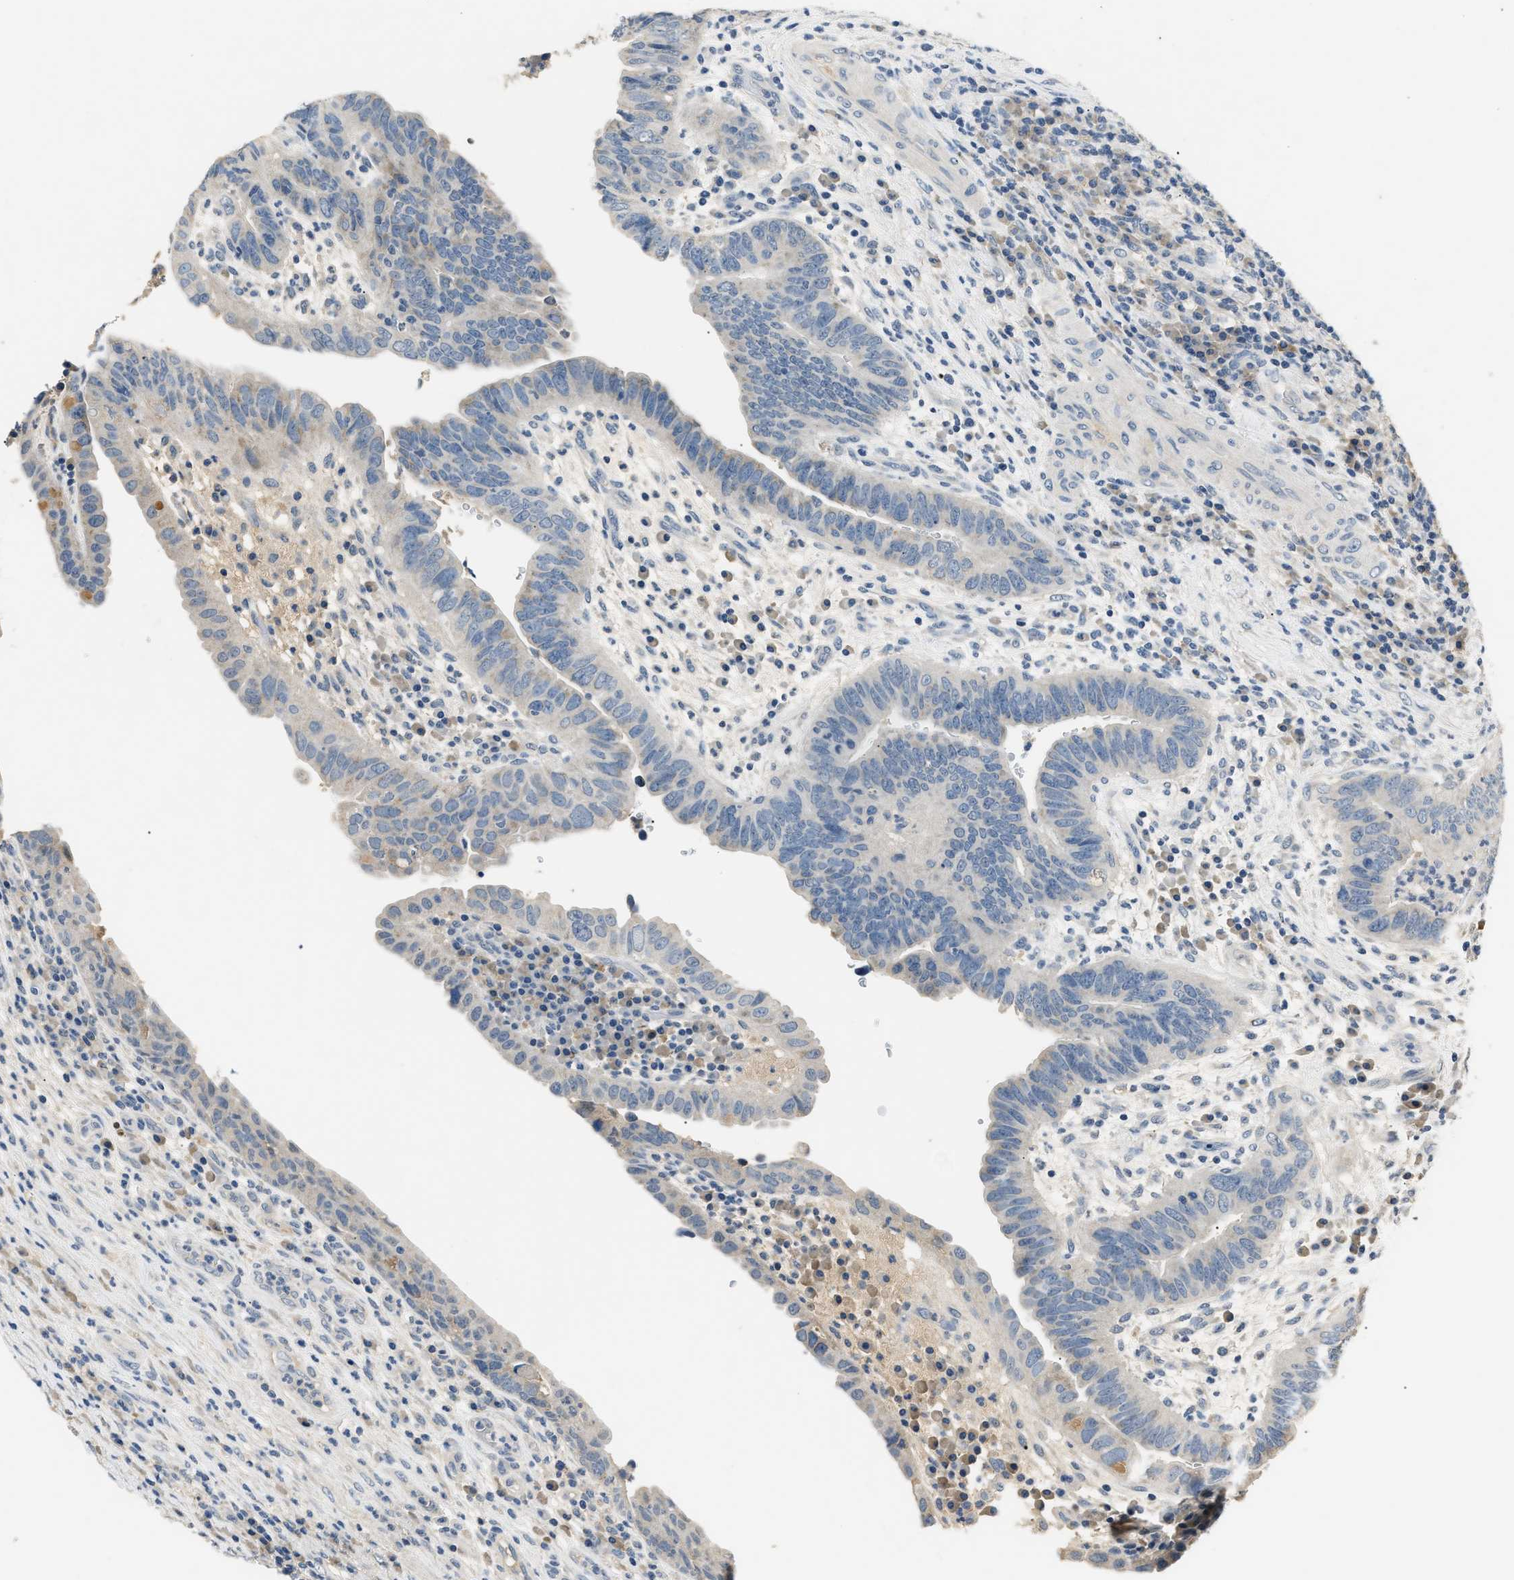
{"staining": {"intensity": "negative", "quantity": "none", "location": "none"}, "tissue": "urothelial cancer", "cell_type": "Tumor cells", "image_type": "cancer", "snomed": [{"axis": "morphology", "description": "Urothelial carcinoma, High grade"}, {"axis": "topography", "description": "Urinary bladder"}], "caption": "An IHC micrograph of urothelial carcinoma (high-grade) is shown. There is no staining in tumor cells of urothelial carcinoma (high-grade).", "gene": "INHA", "patient": {"sex": "female", "age": 82}}